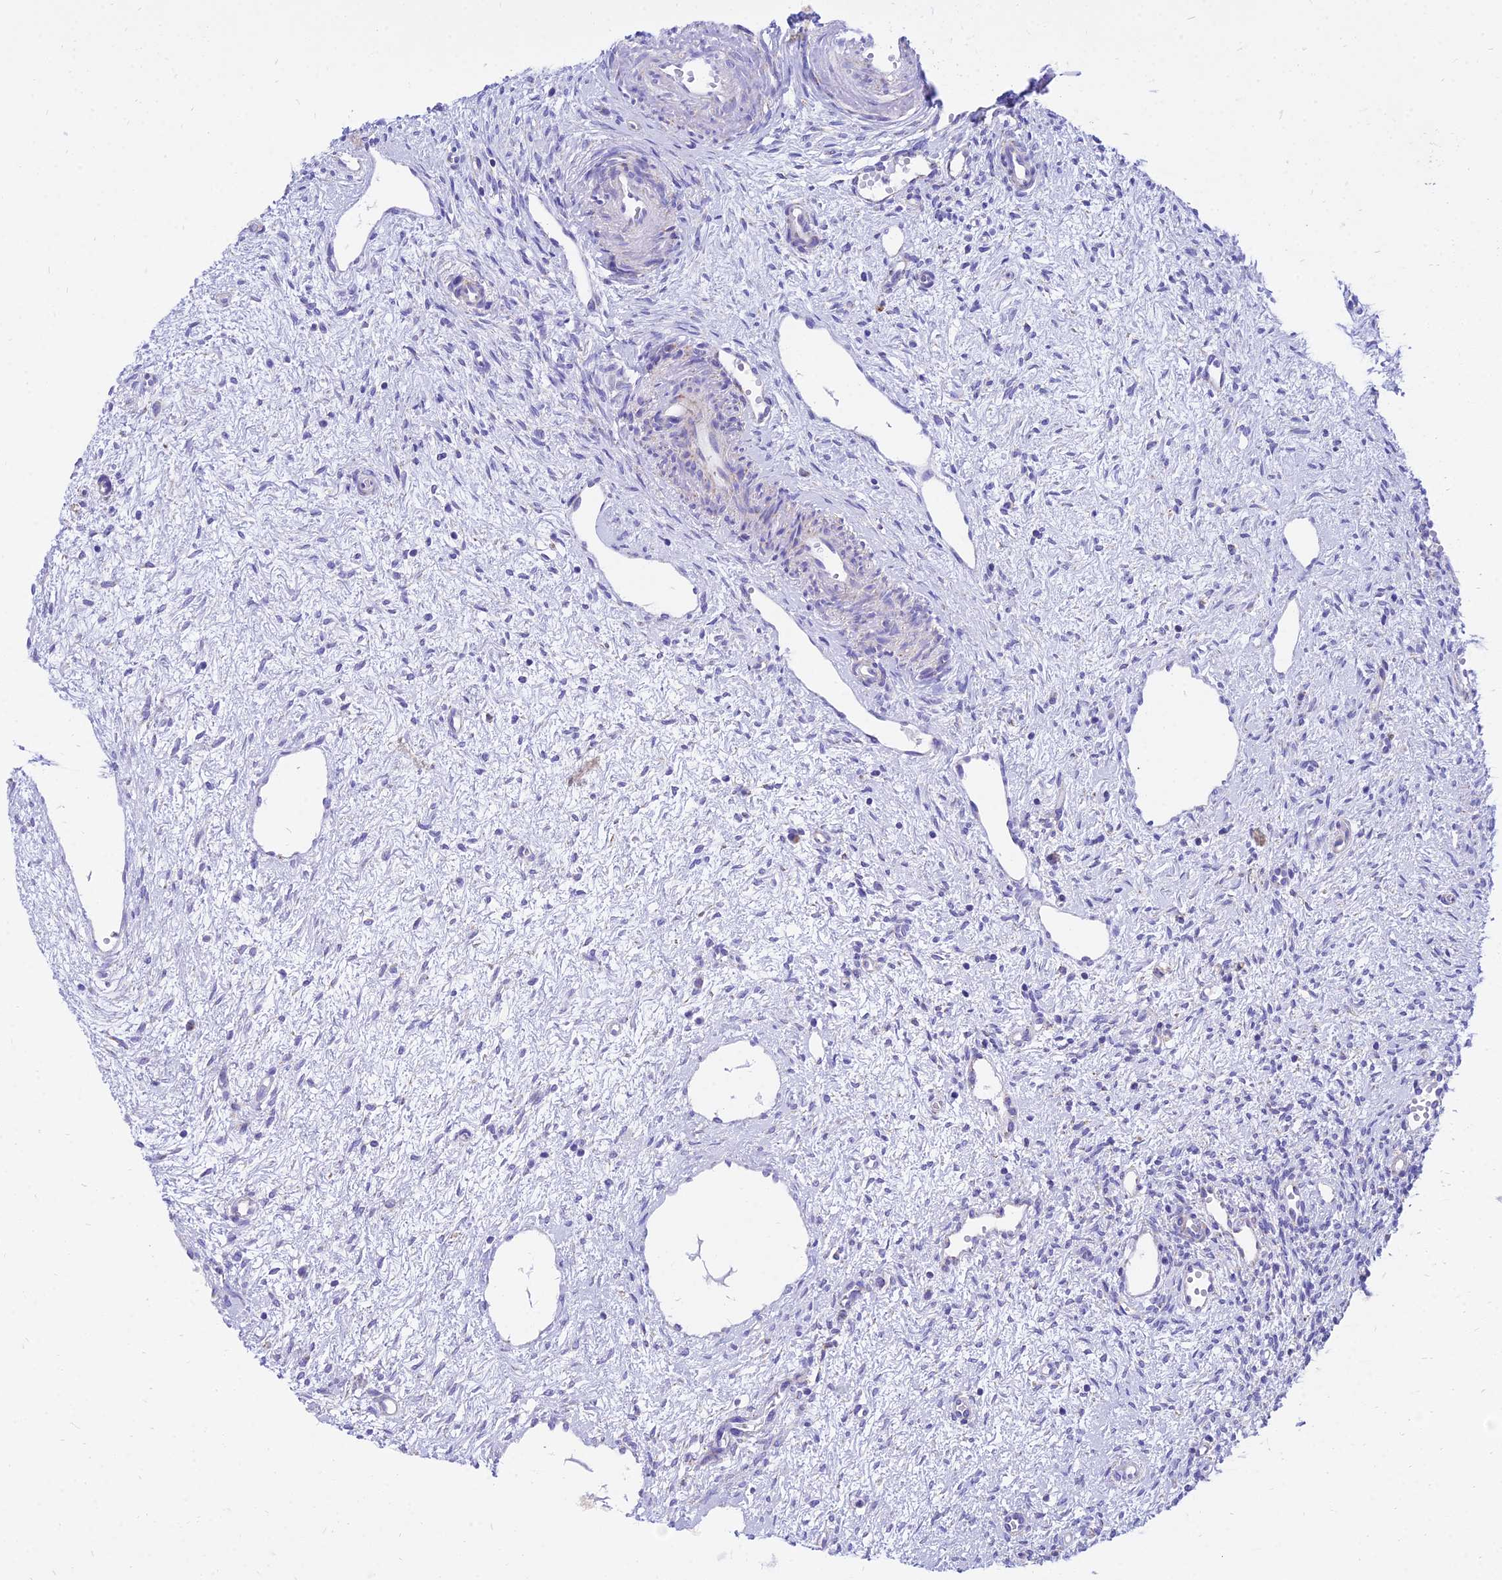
{"staining": {"intensity": "negative", "quantity": "none", "location": "none"}, "tissue": "ovary", "cell_type": "Follicle cells", "image_type": "normal", "snomed": [{"axis": "morphology", "description": "Normal tissue, NOS"}, {"axis": "topography", "description": "Ovary"}], "caption": "Protein analysis of benign ovary demonstrates no significant expression in follicle cells. (Immunohistochemistry, brightfield microscopy, high magnification).", "gene": "PKN3", "patient": {"sex": "female", "age": 51}}